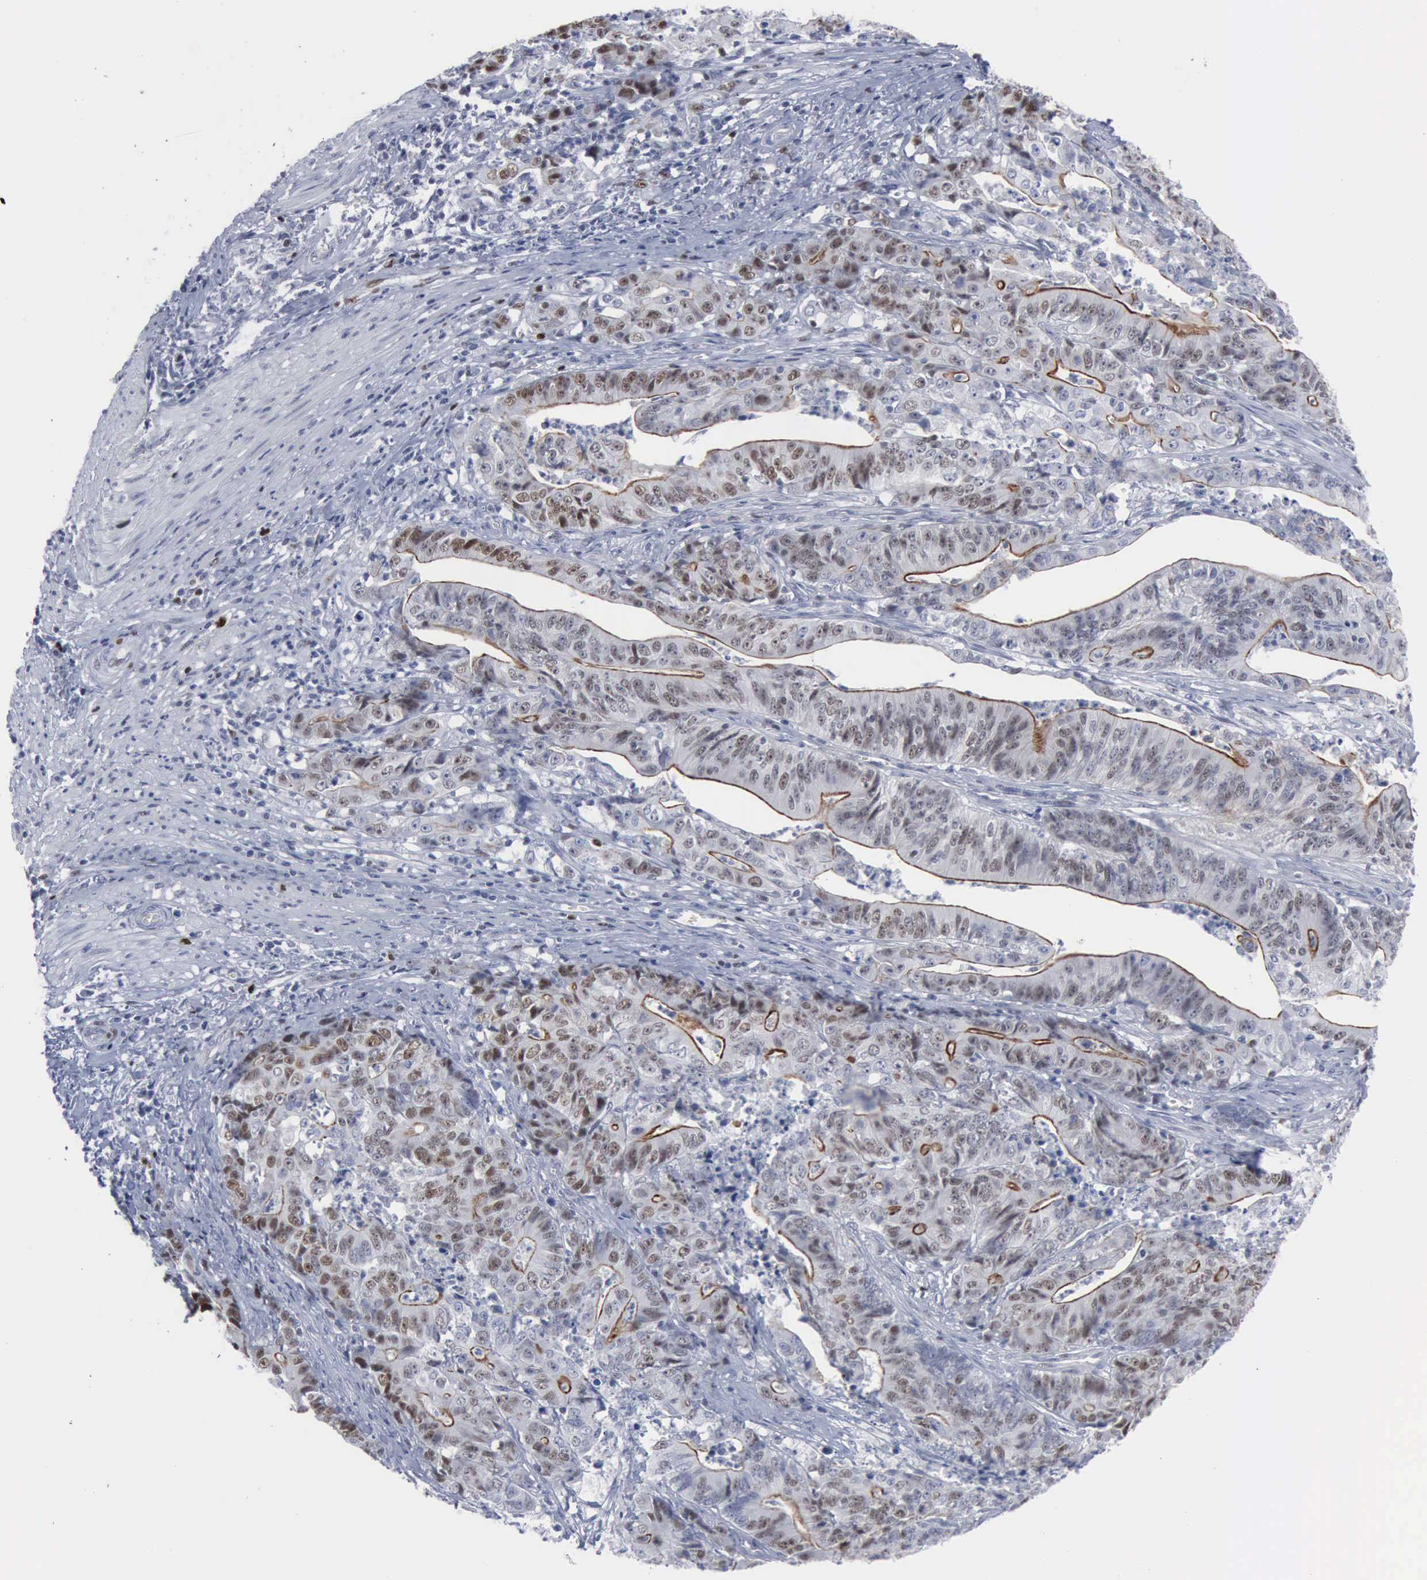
{"staining": {"intensity": "moderate", "quantity": "<25%", "location": "cytoplasmic/membranous,nuclear"}, "tissue": "stomach cancer", "cell_type": "Tumor cells", "image_type": "cancer", "snomed": [{"axis": "morphology", "description": "Adenocarcinoma, NOS"}, {"axis": "topography", "description": "Stomach, lower"}], "caption": "An image showing moderate cytoplasmic/membranous and nuclear positivity in about <25% of tumor cells in adenocarcinoma (stomach), as visualized by brown immunohistochemical staining.", "gene": "MCM5", "patient": {"sex": "female", "age": 86}}